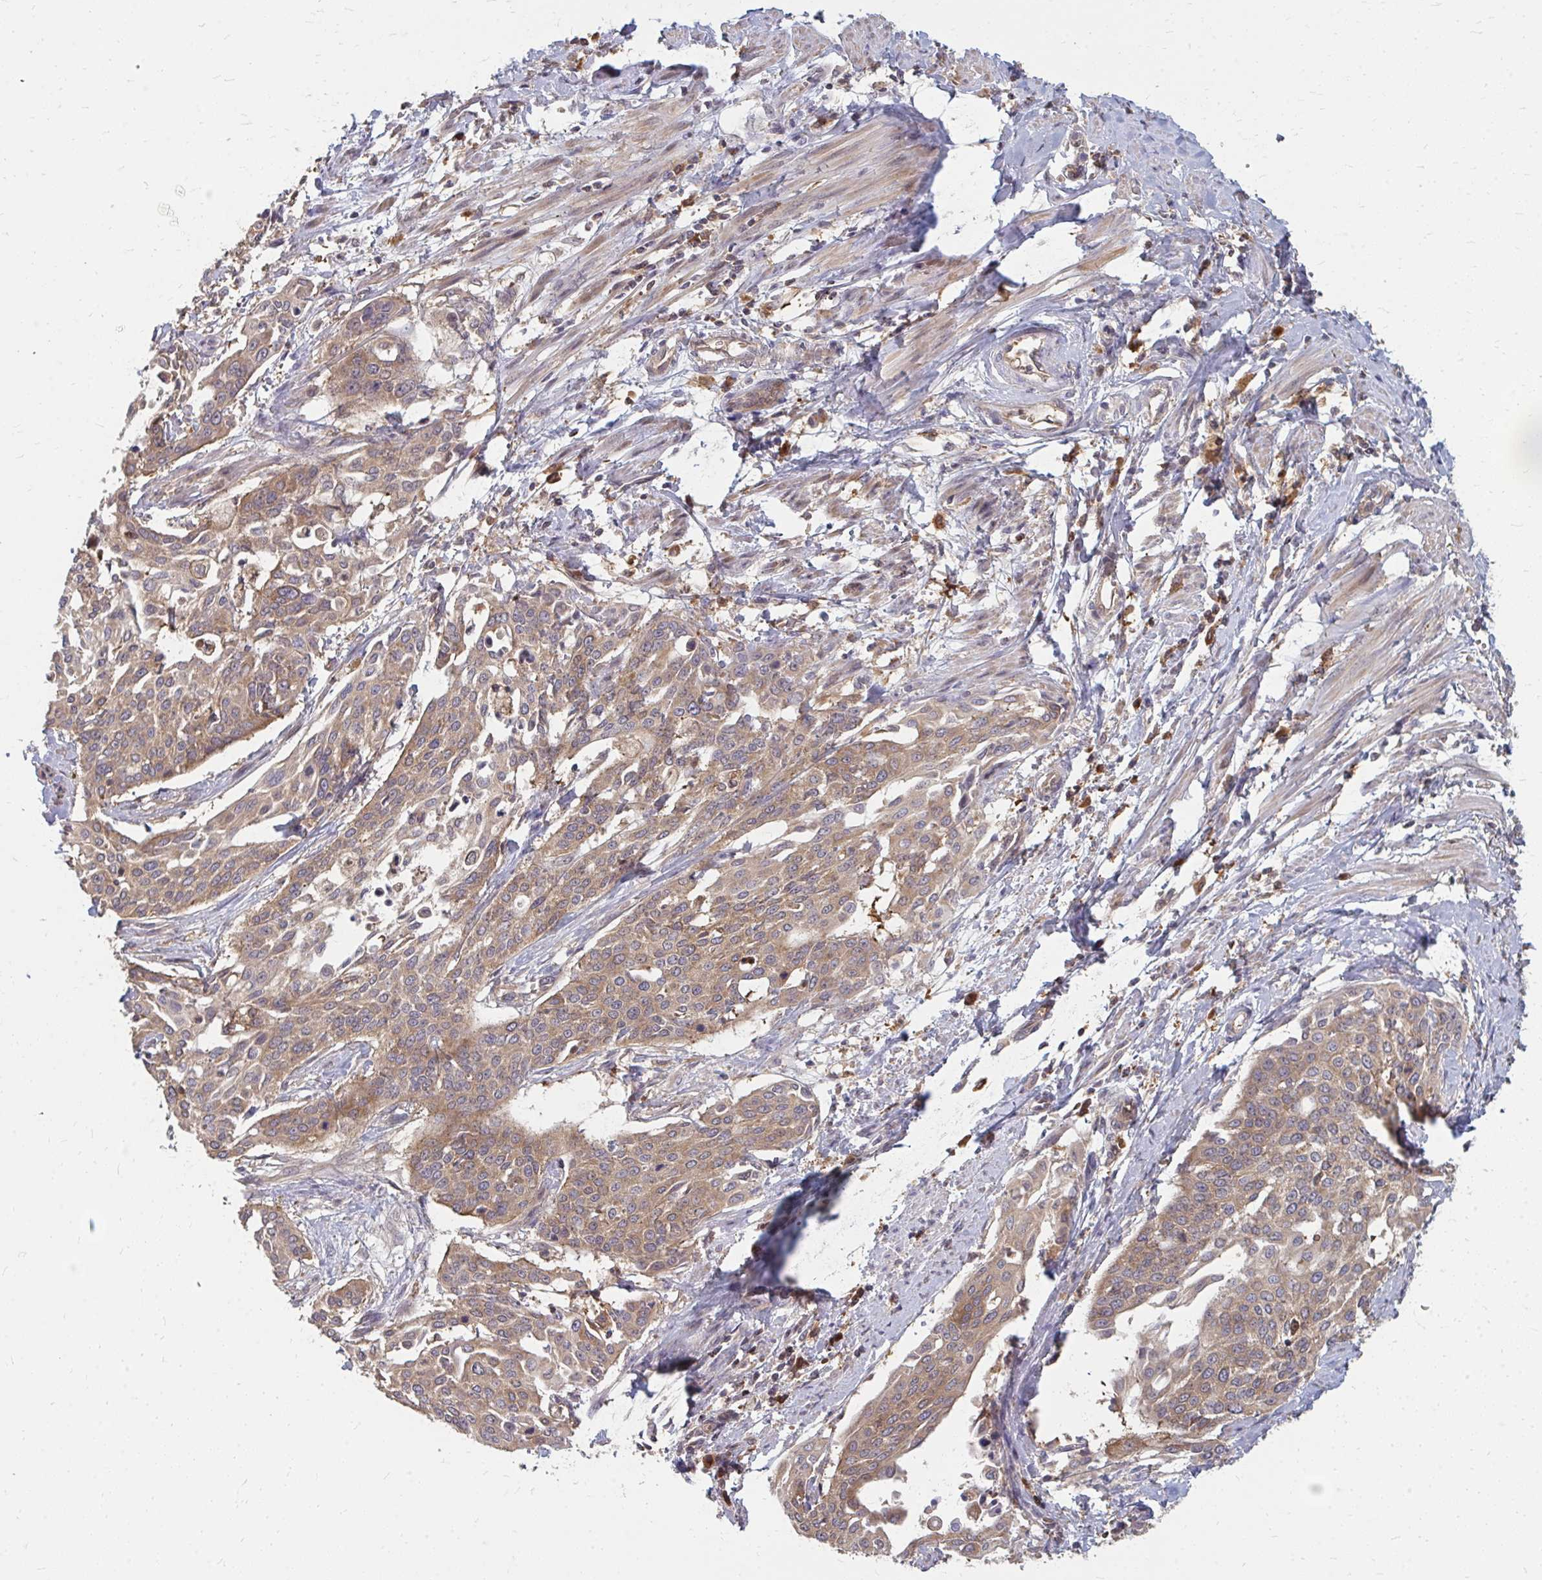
{"staining": {"intensity": "moderate", "quantity": ">75%", "location": "cytoplasmic/membranous"}, "tissue": "cervical cancer", "cell_type": "Tumor cells", "image_type": "cancer", "snomed": [{"axis": "morphology", "description": "Squamous cell carcinoma, NOS"}, {"axis": "topography", "description": "Cervix"}], "caption": "Human squamous cell carcinoma (cervical) stained for a protein (brown) demonstrates moderate cytoplasmic/membranous positive positivity in approximately >75% of tumor cells.", "gene": "ZNF285", "patient": {"sex": "female", "age": 44}}